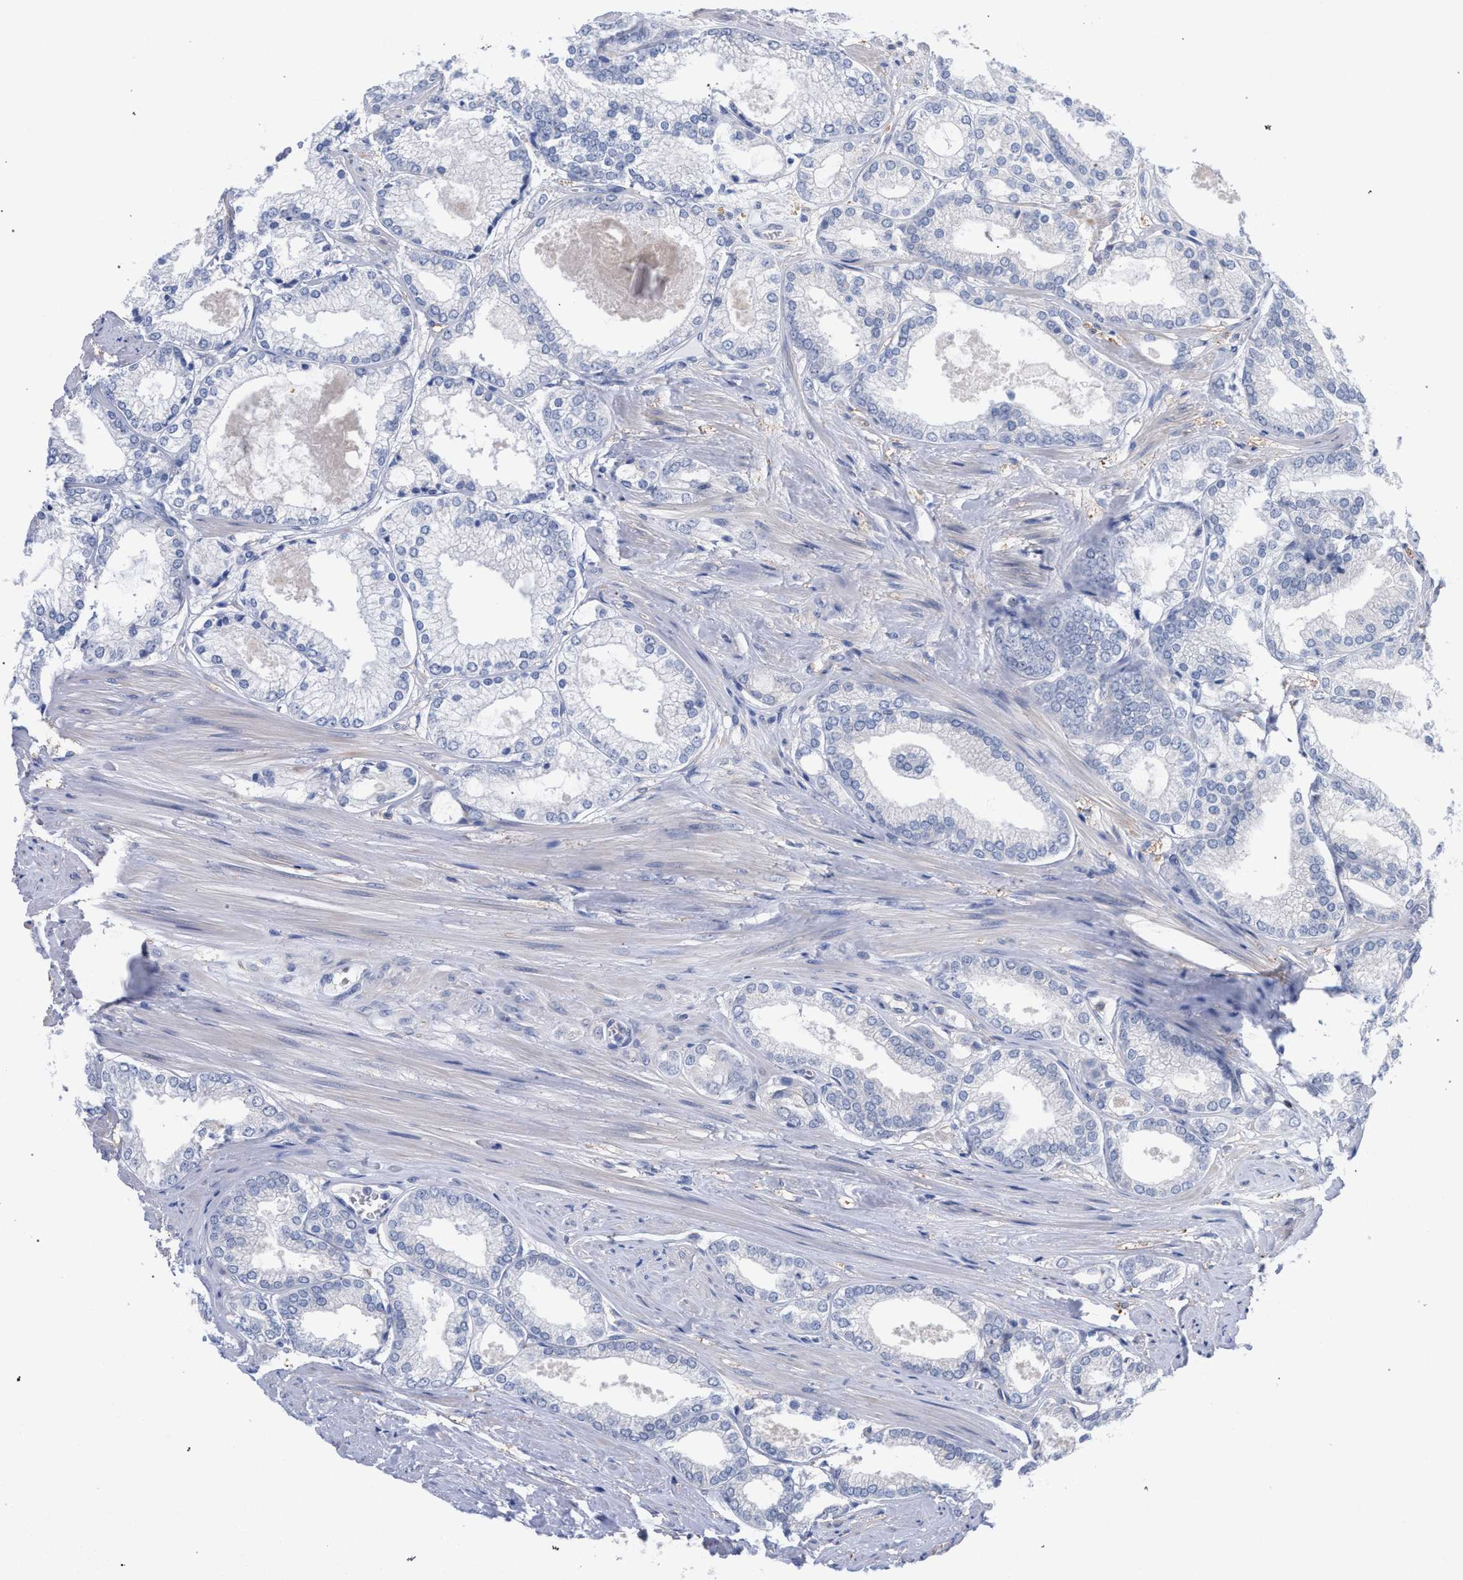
{"staining": {"intensity": "negative", "quantity": "none", "location": "none"}, "tissue": "prostate cancer", "cell_type": "Tumor cells", "image_type": "cancer", "snomed": [{"axis": "morphology", "description": "Adenocarcinoma, High grade"}, {"axis": "topography", "description": "Prostate"}], "caption": "The micrograph exhibits no staining of tumor cells in prostate cancer.", "gene": "FHOD3", "patient": {"sex": "male", "age": 61}}